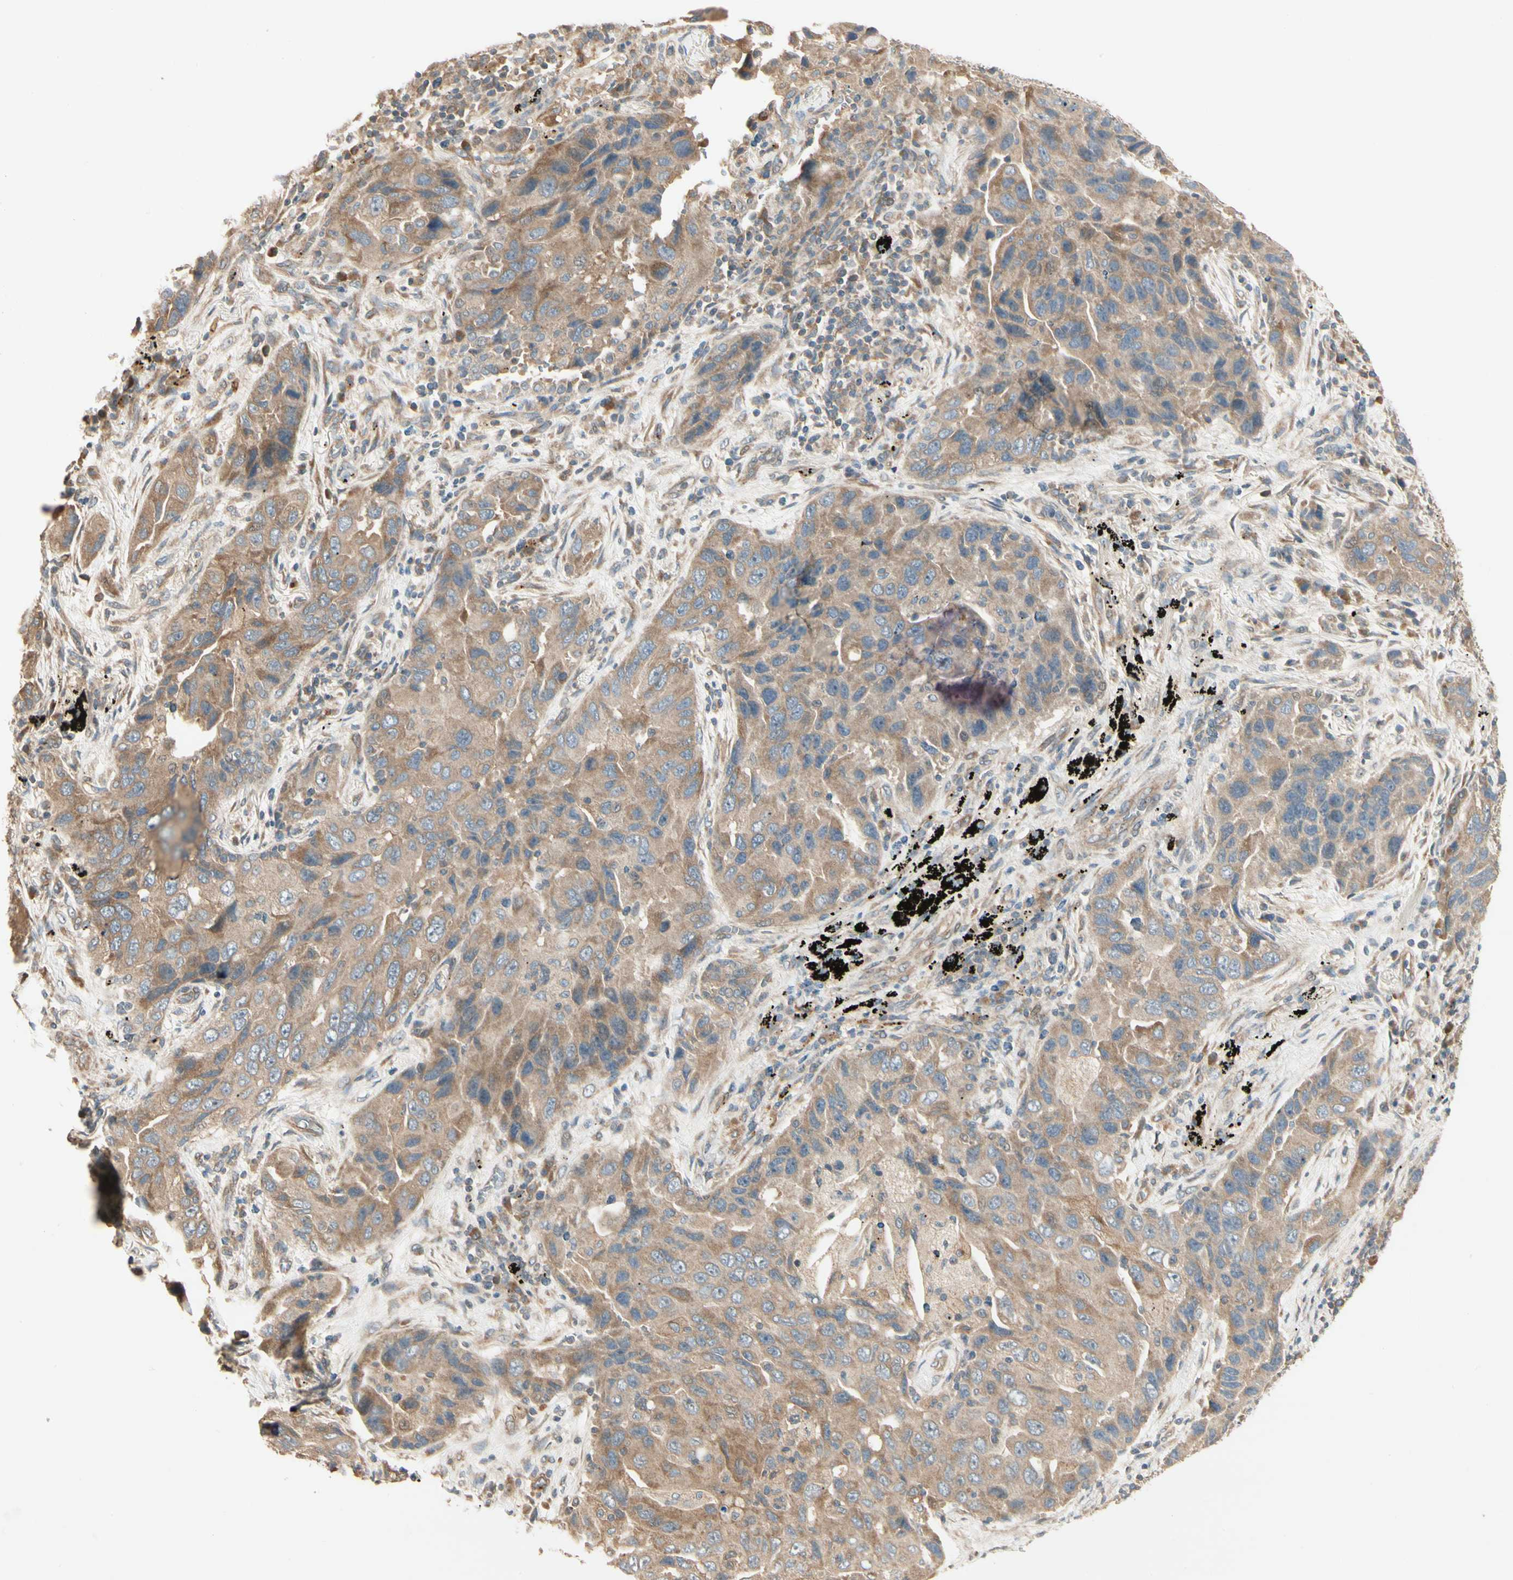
{"staining": {"intensity": "moderate", "quantity": ">75%", "location": "cytoplasmic/membranous"}, "tissue": "lung cancer", "cell_type": "Tumor cells", "image_type": "cancer", "snomed": [{"axis": "morphology", "description": "Adenocarcinoma, NOS"}, {"axis": "topography", "description": "Lung"}], "caption": "An image showing moderate cytoplasmic/membranous positivity in about >75% of tumor cells in lung cancer (adenocarcinoma), as visualized by brown immunohistochemical staining.", "gene": "IRAG1", "patient": {"sex": "female", "age": 65}}